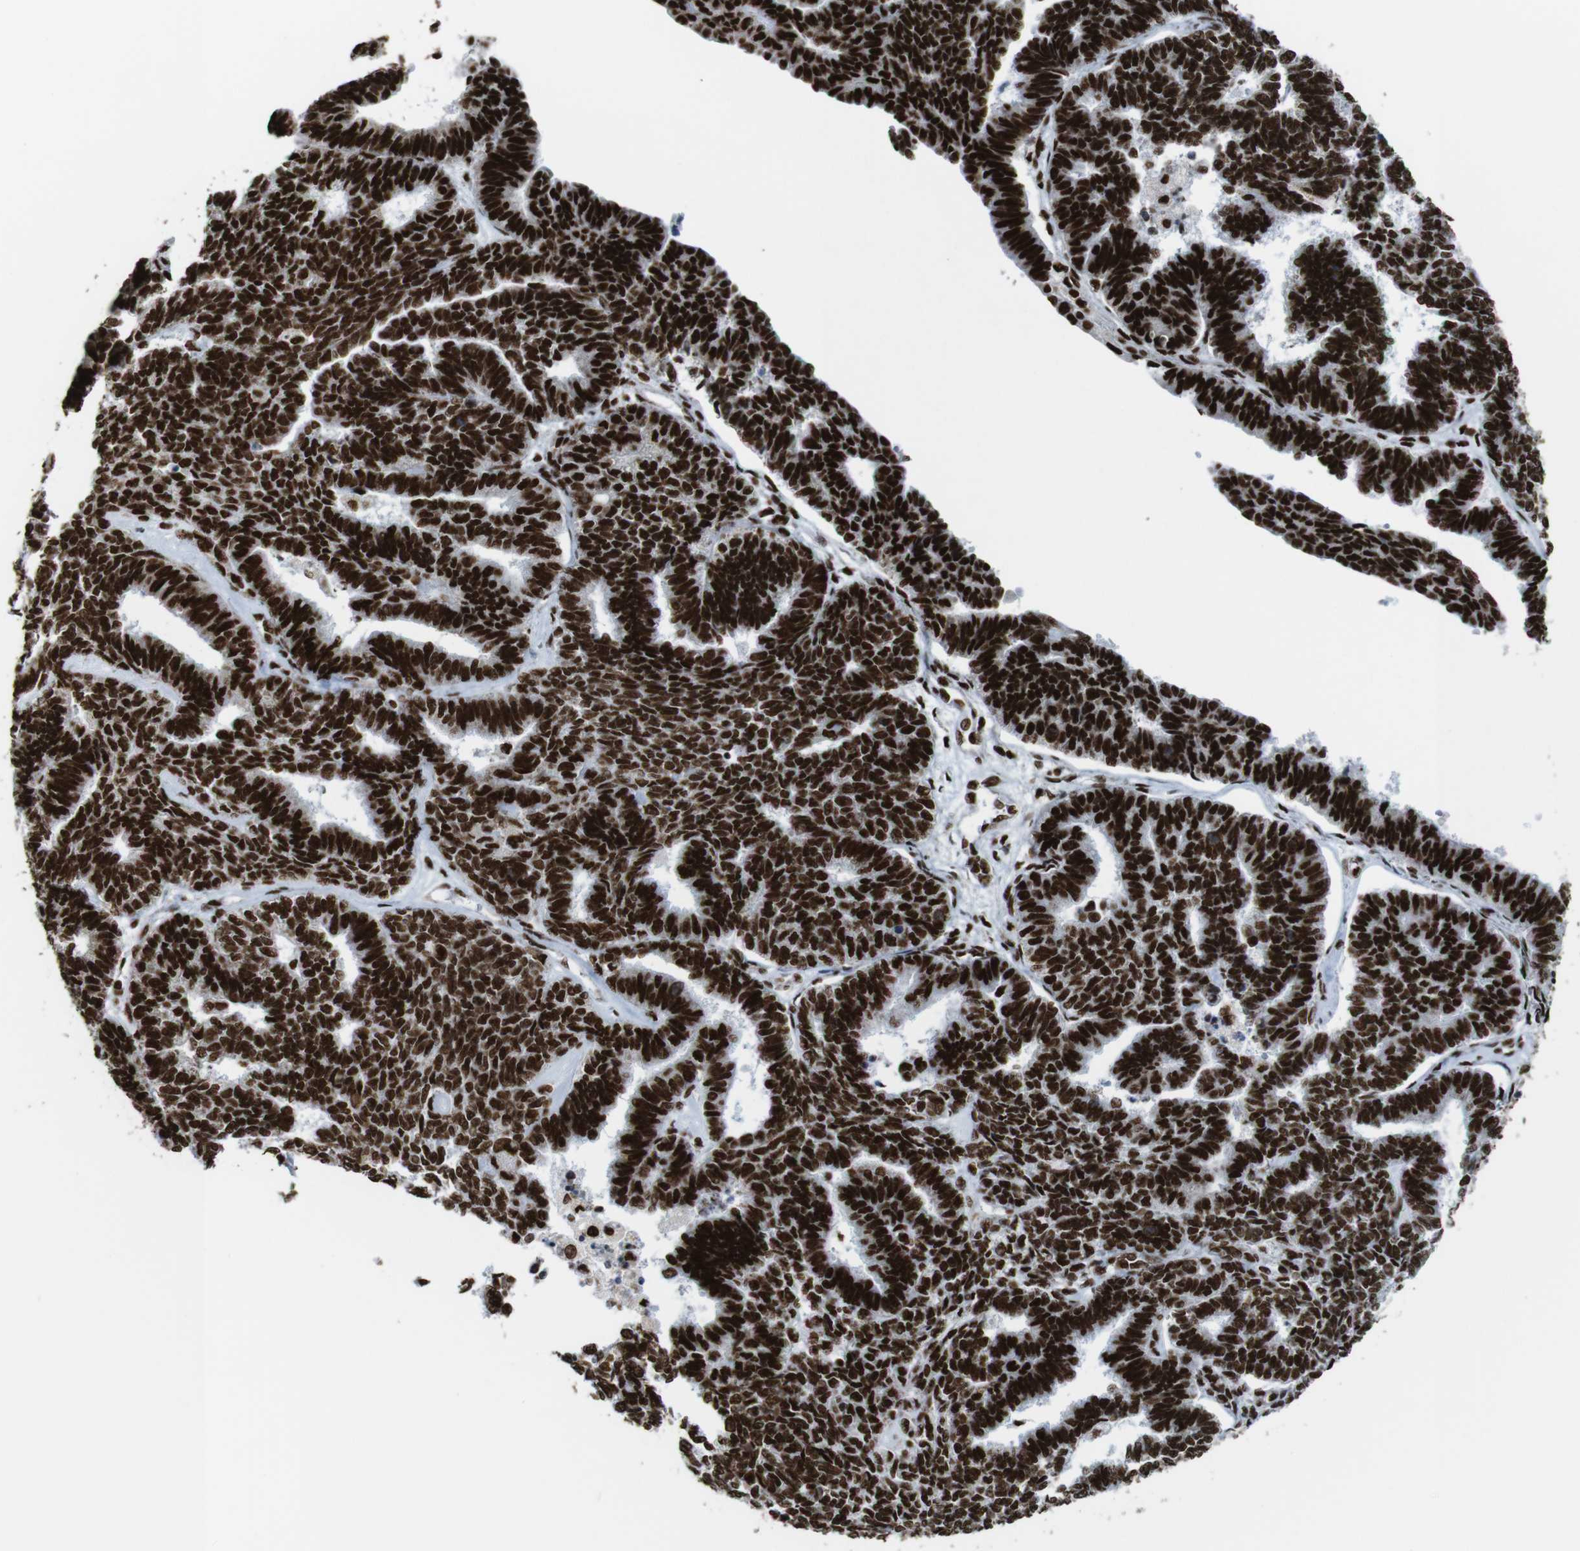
{"staining": {"intensity": "strong", "quantity": ">75%", "location": "nuclear"}, "tissue": "endometrial cancer", "cell_type": "Tumor cells", "image_type": "cancer", "snomed": [{"axis": "morphology", "description": "Adenocarcinoma, NOS"}, {"axis": "topography", "description": "Endometrium"}], "caption": "Endometrial adenocarcinoma was stained to show a protein in brown. There is high levels of strong nuclear positivity in approximately >75% of tumor cells. (DAB (3,3'-diaminobenzidine) IHC, brown staining for protein, blue staining for nuclei).", "gene": "ROMO1", "patient": {"sex": "female", "age": 70}}